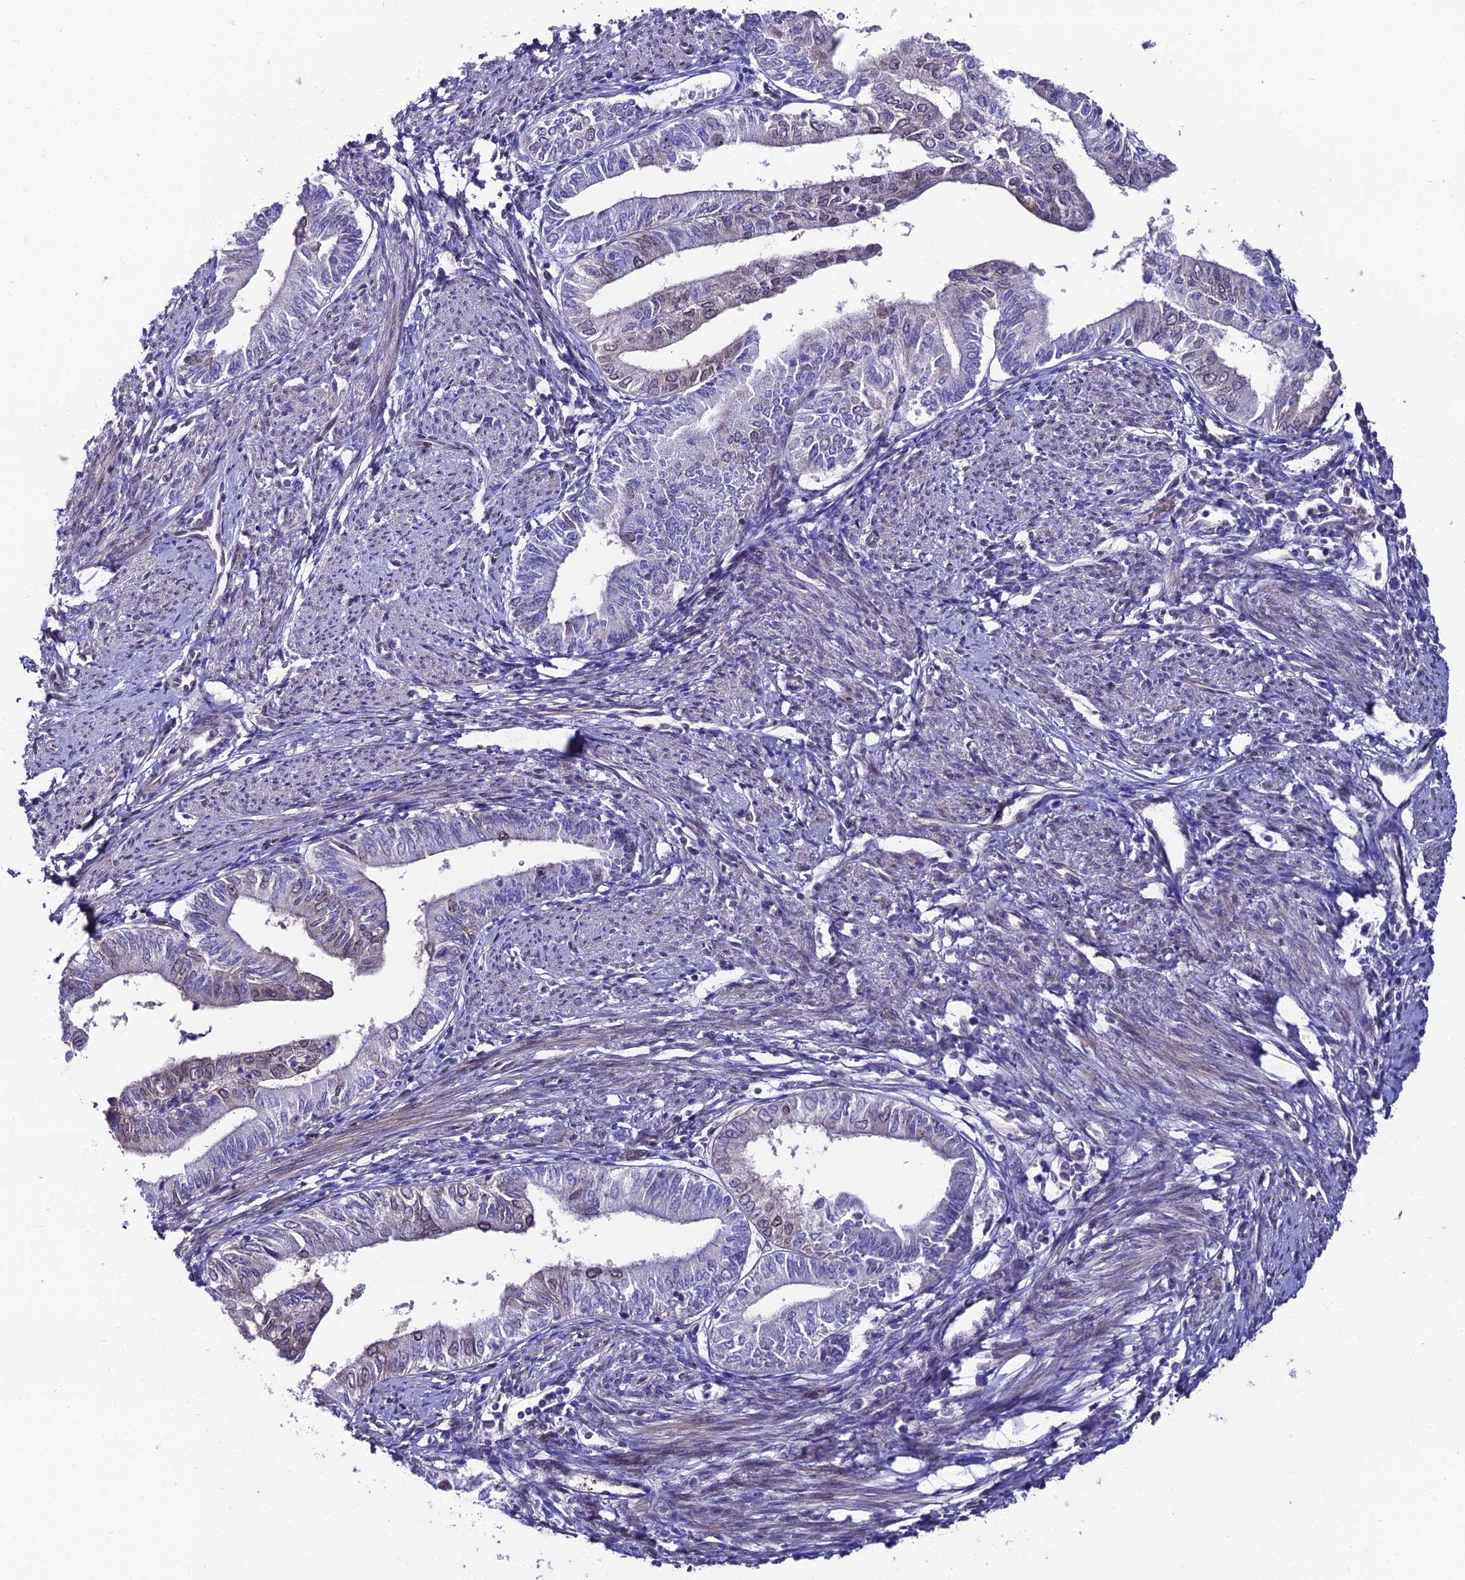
{"staining": {"intensity": "weak", "quantity": "<25%", "location": "cytoplasmic/membranous,nuclear"}, "tissue": "endometrial cancer", "cell_type": "Tumor cells", "image_type": "cancer", "snomed": [{"axis": "morphology", "description": "Adenocarcinoma, NOS"}, {"axis": "topography", "description": "Endometrium"}], "caption": "A histopathology image of endometrial cancer stained for a protein reveals no brown staining in tumor cells. (Brightfield microscopy of DAB immunohistochemistry (IHC) at high magnification).", "gene": "DDX19A", "patient": {"sex": "female", "age": 66}}